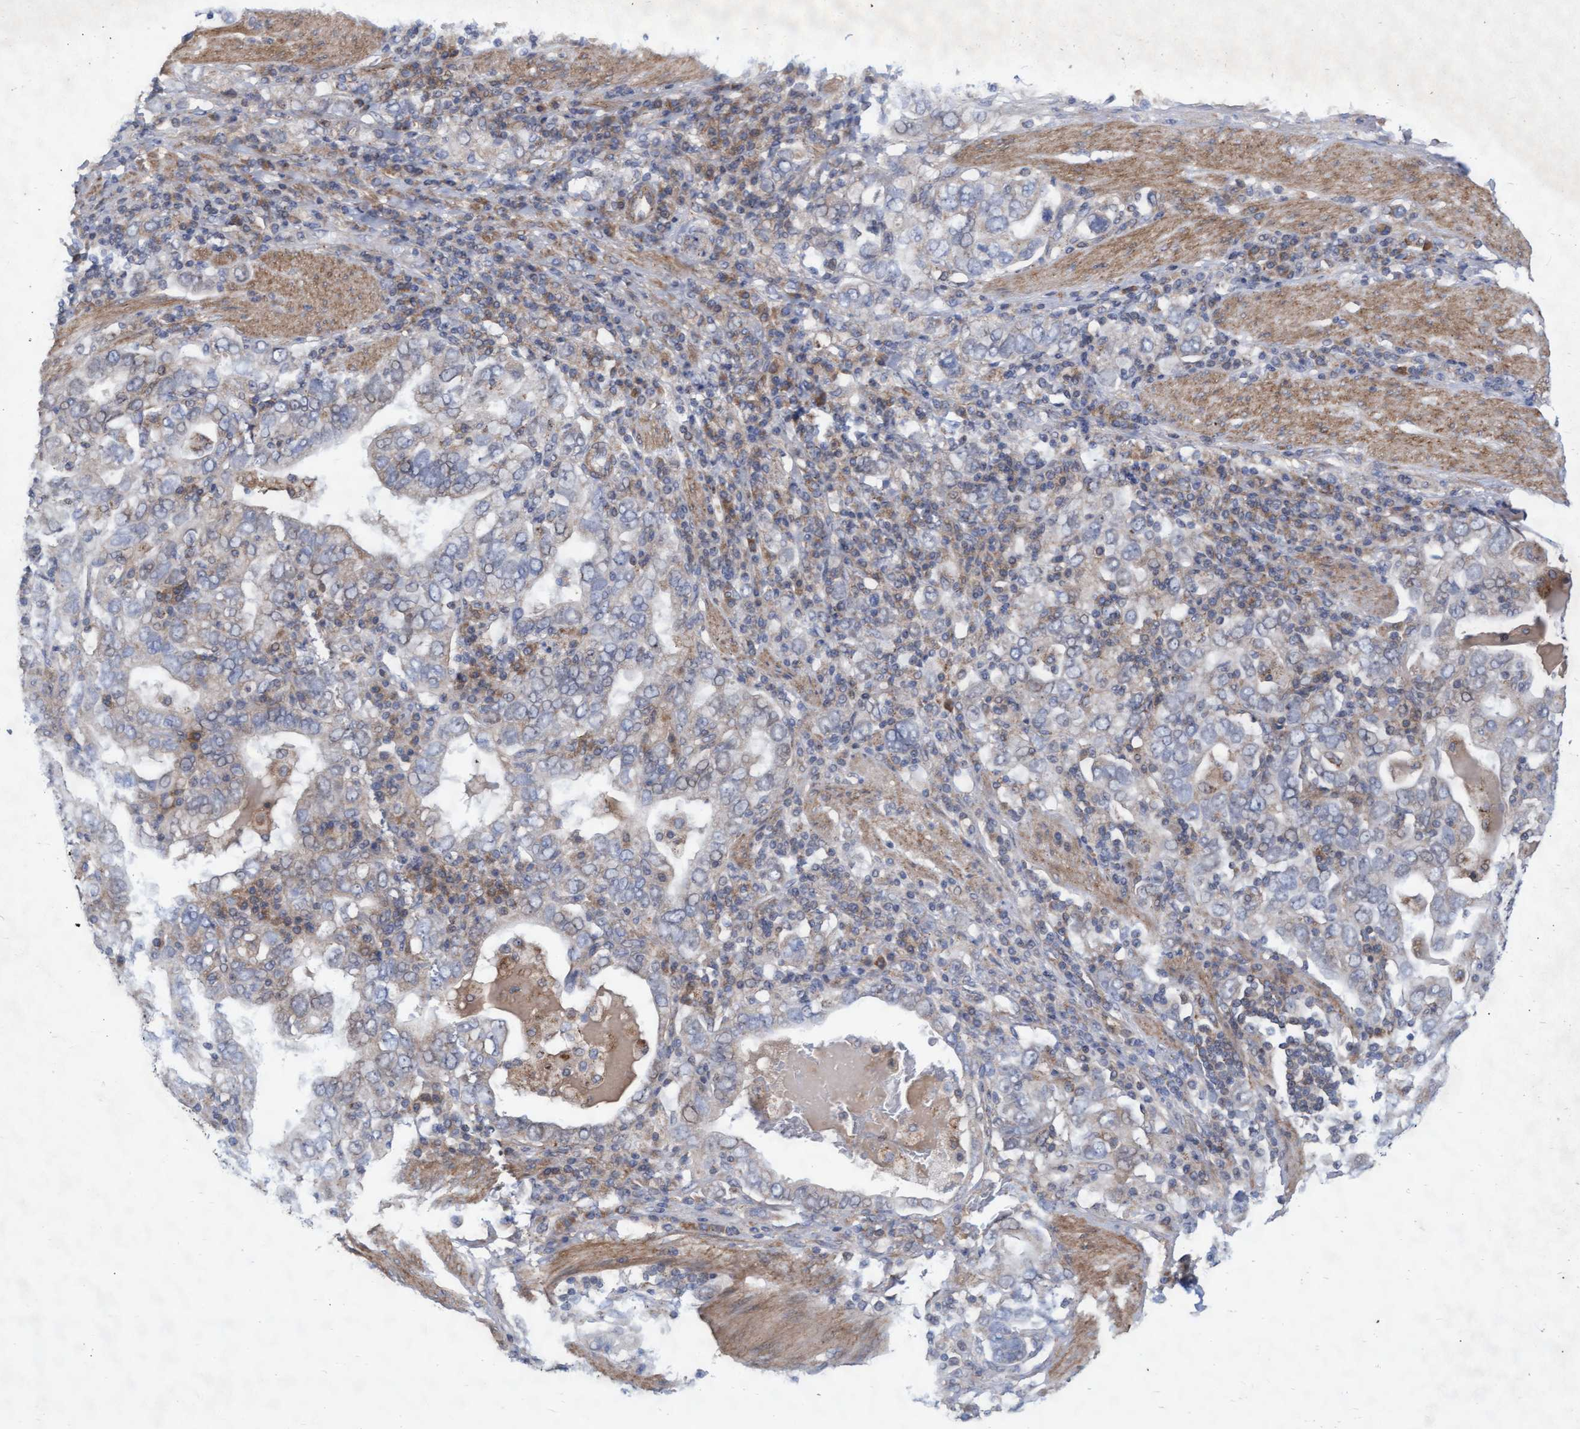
{"staining": {"intensity": "negative", "quantity": "none", "location": "none"}, "tissue": "stomach cancer", "cell_type": "Tumor cells", "image_type": "cancer", "snomed": [{"axis": "morphology", "description": "Adenocarcinoma, NOS"}, {"axis": "topography", "description": "Stomach, upper"}], "caption": "The photomicrograph reveals no staining of tumor cells in adenocarcinoma (stomach).", "gene": "ABCF2", "patient": {"sex": "male", "age": 62}}